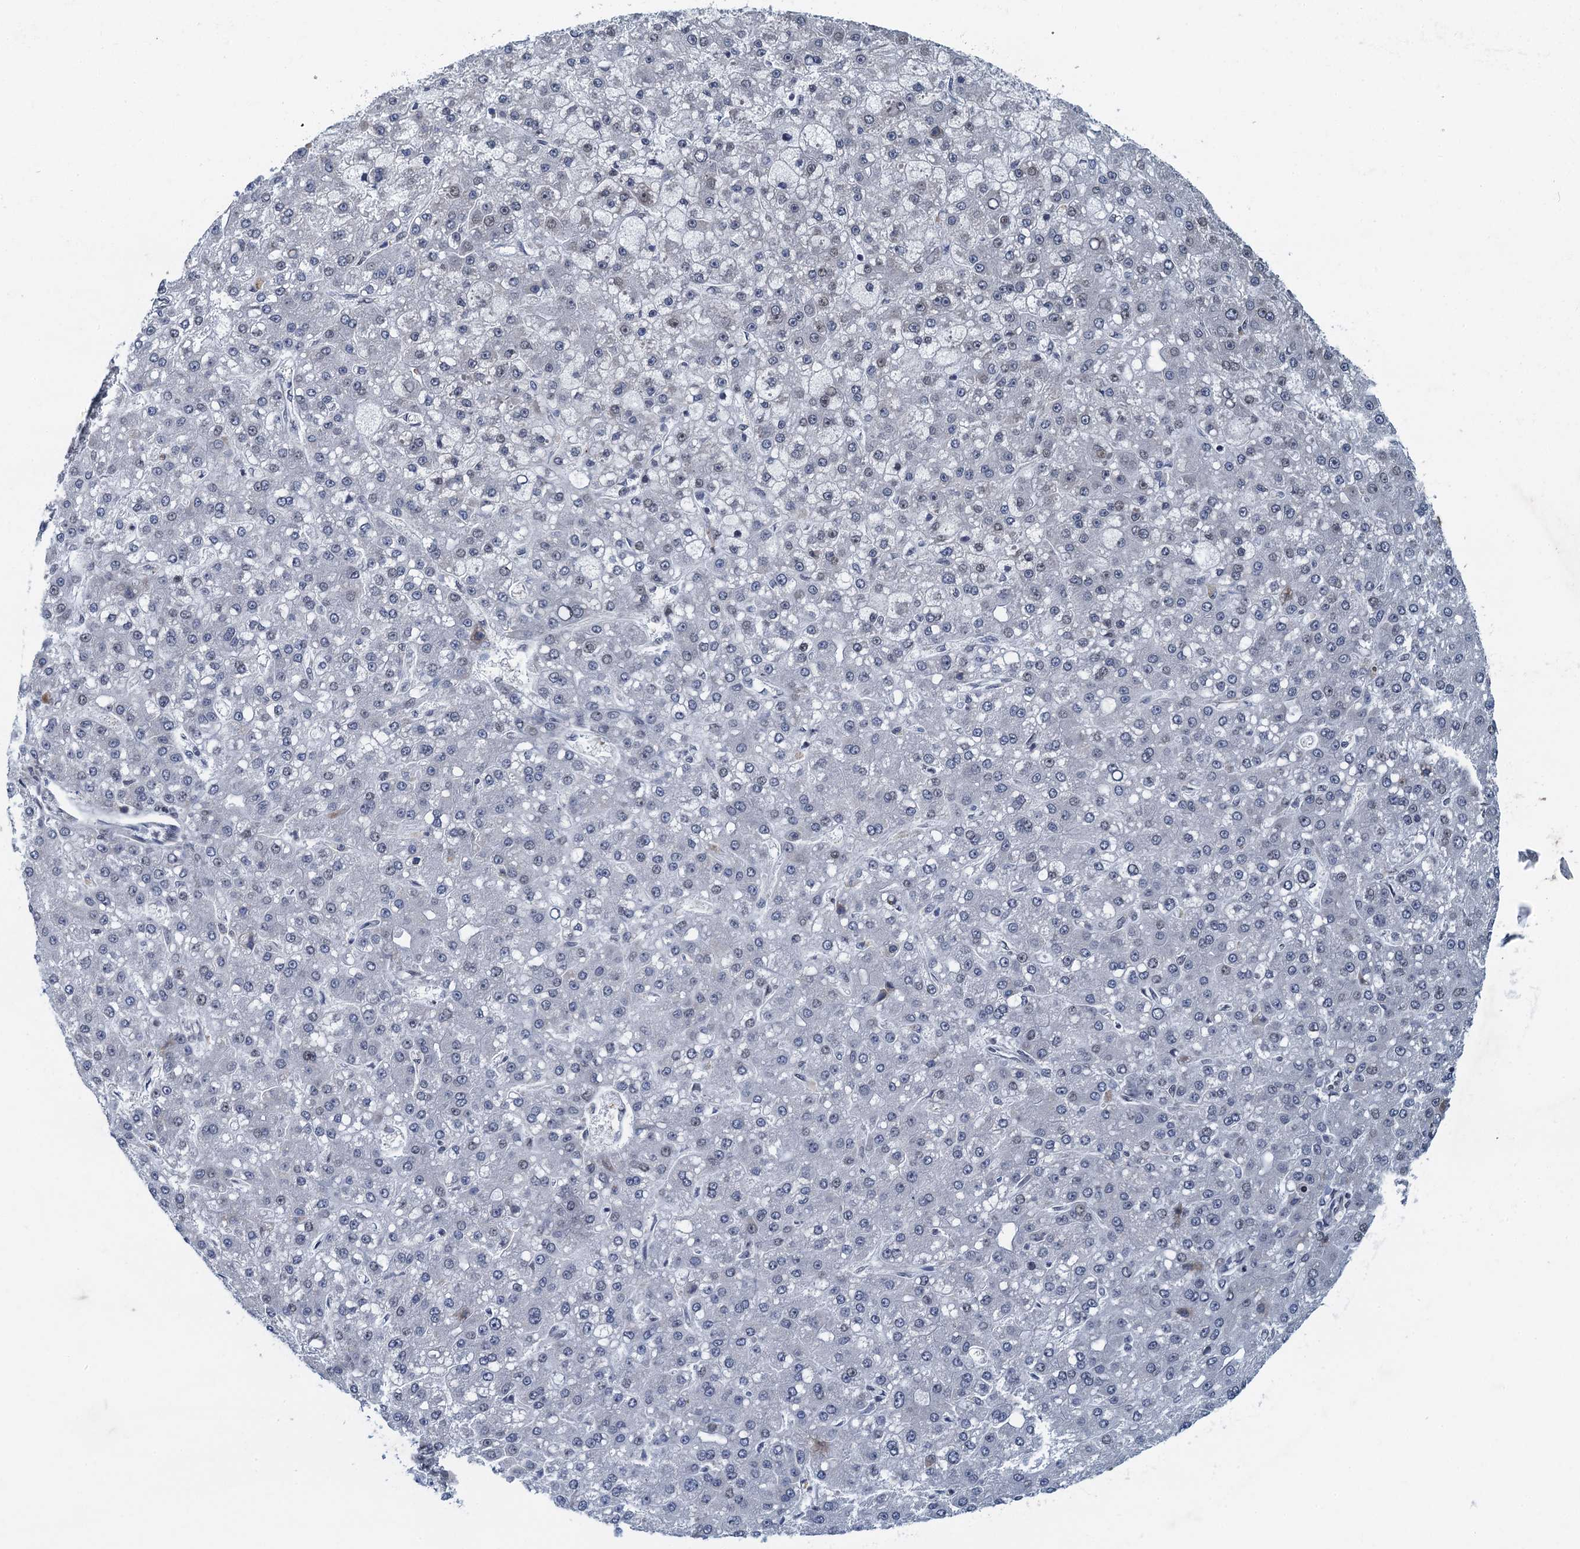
{"staining": {"intensity": "negative", "quantity": "none", "location": "none"}, "tissue": "liver cancer", "cell_type": "Tumor cells", "image_type": "cancer", "snomed": [{"axis": "morphology", "description": "Carcinoma, Hepatocellular, NOS"}, {"axis": "topography", "description": "Liver"}], "caption": "An image of human liver cancer (hepatocellular carcinoma) is negative for staining in tumor cells.", "gene": "CCDC34", "patient": {"sex": "male", "age": 67}}